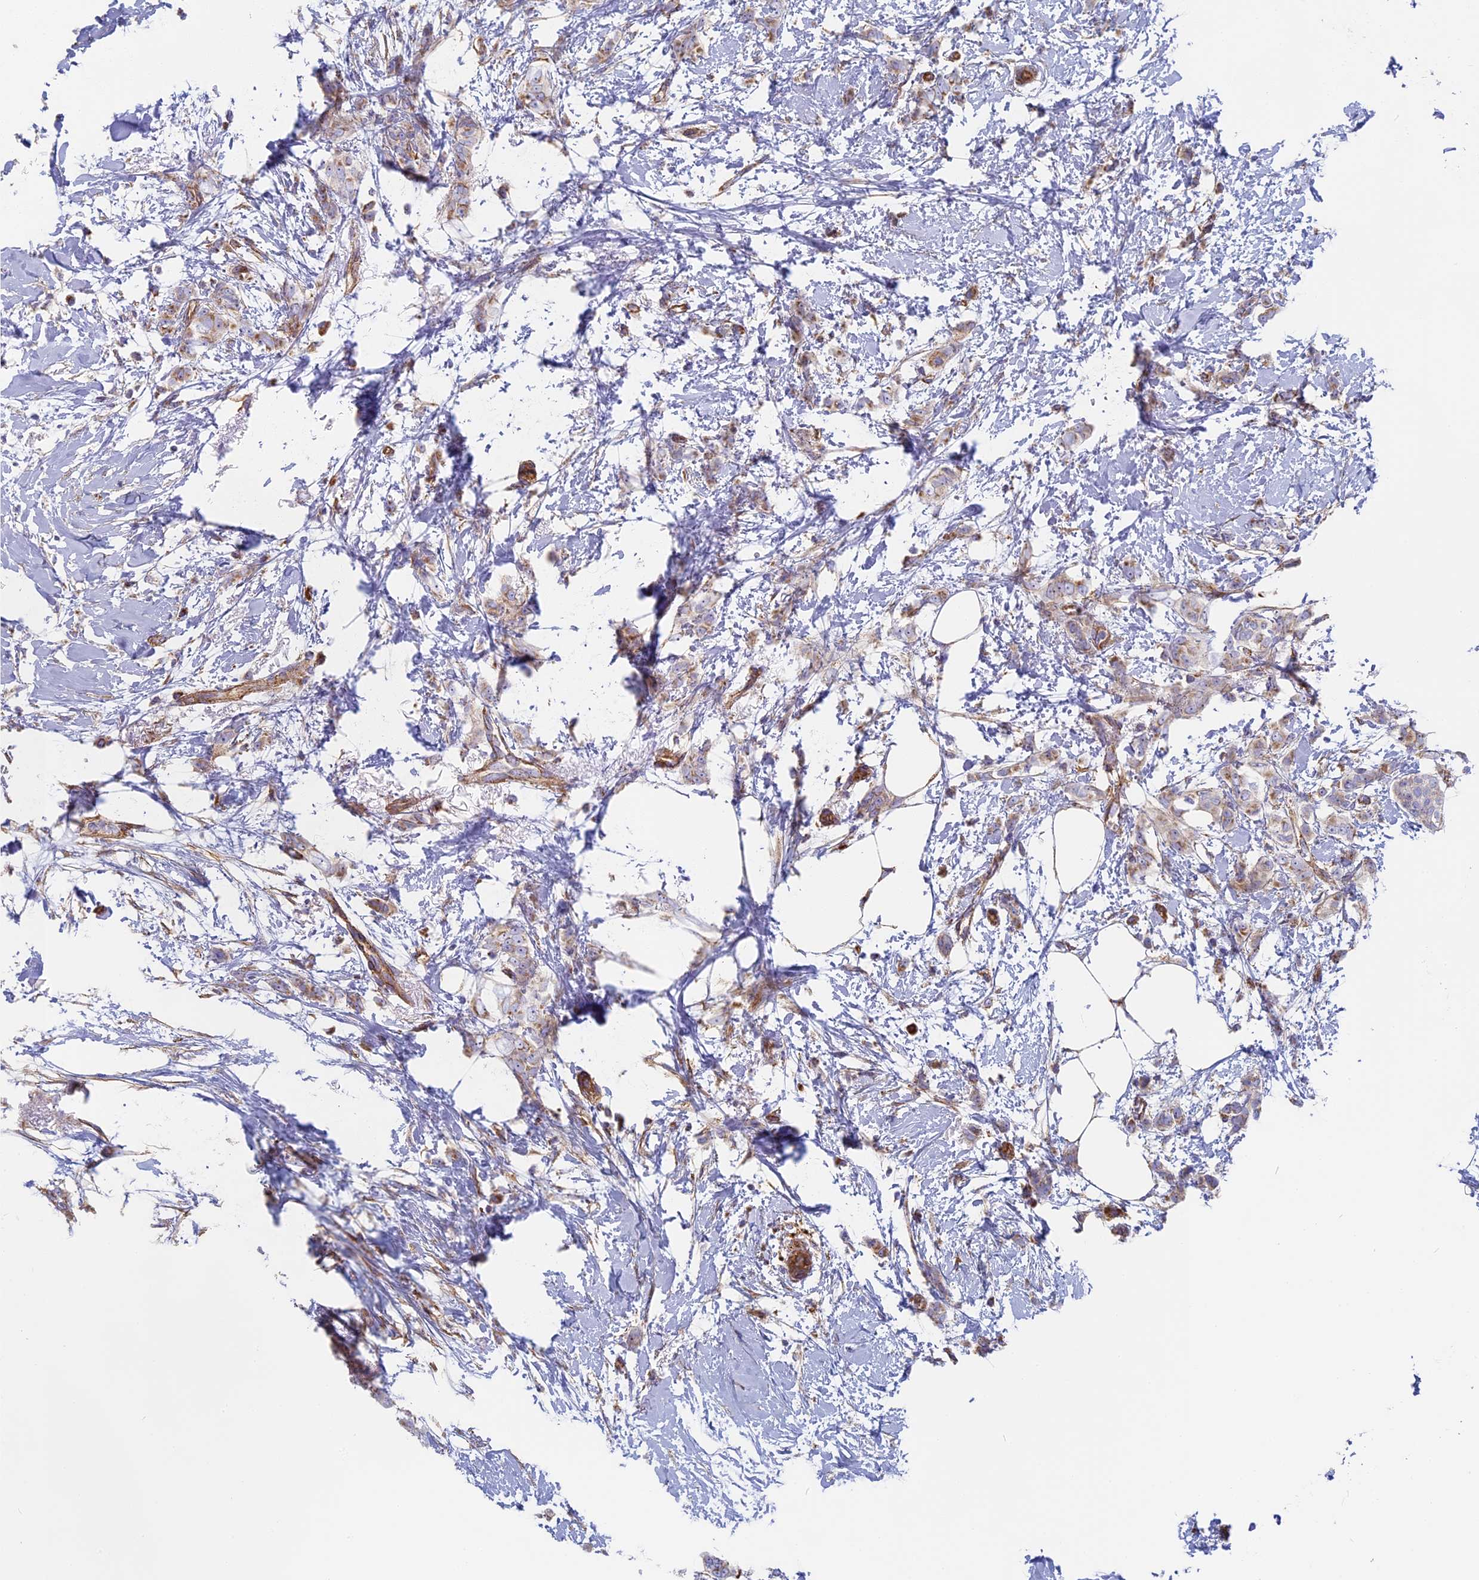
{"staining": {"intensity": "weak", "quantity": "25%-75%", "location": "cytoplasmic/membranous"}, "tissue": "breast cancer", "cell_type": "Tumor cells", "image_type": "cancer", "snomed": [{"axis": "morphology", "description": "Duct carcinoma"}, {"axis": "topography", "description": "Breast"}], "caption": "Immunohistochemical staining of human invasive ductal carcinoma (breast) demonstrates low levels of weak cytoplasmic/membranous staining in approximately 25%-75% of tumor cells. (DAB = brown stain, brightfield microscopy at high magnification).", "gene": "DDA1", "patient": {"sex": "female", "age": 72}}